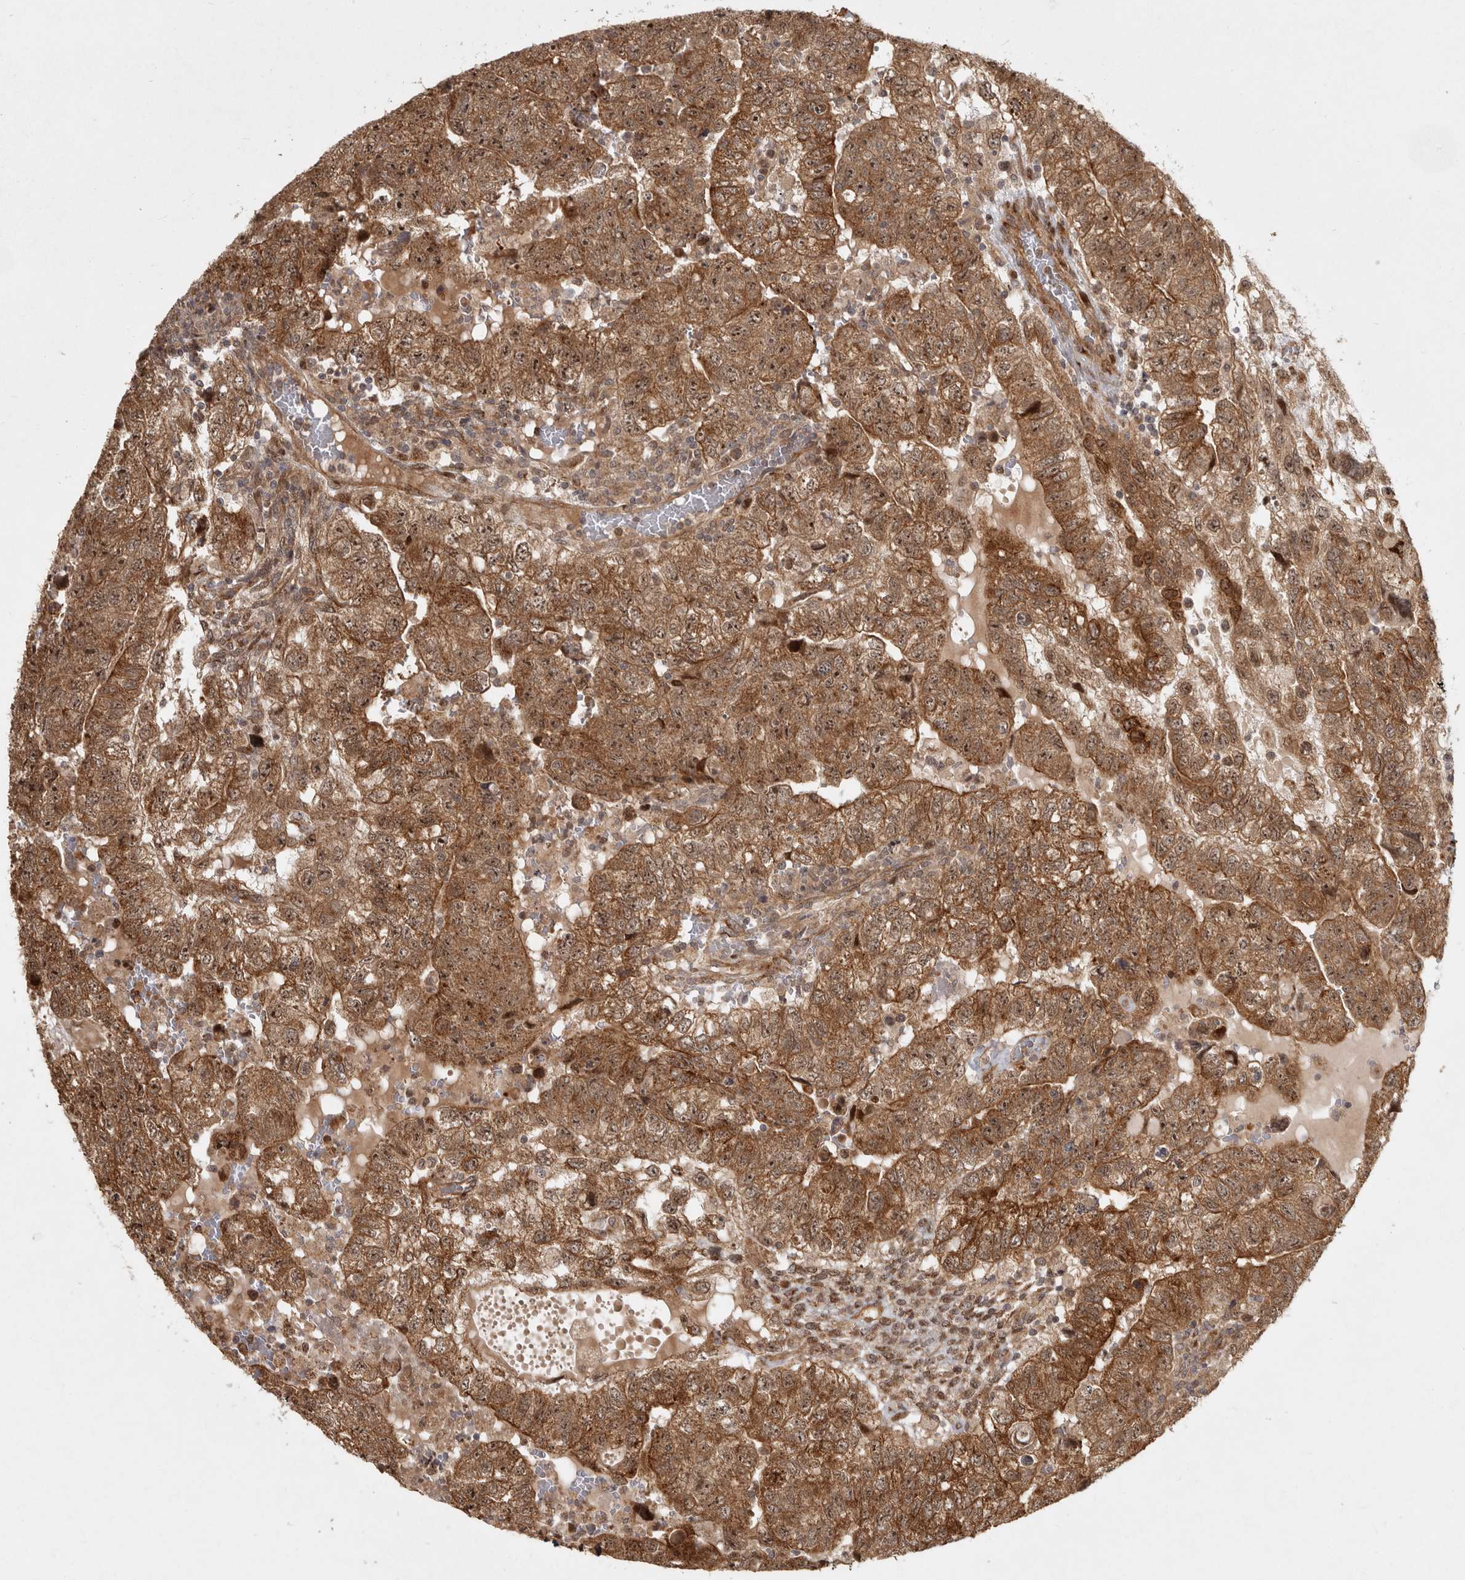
{"staining": {"intensity": "moderate", "quantity": ">75%", "location": "cytoplasmic/membranous,nuclear"}, "tissue": "testis cancer", "cell_type": "Tumor cells", "image_type": "cancer", "snomed": [{"axis": "morphology", "description": "Carcinoma, Embryonal, NOS"}, {"axis": "topography", "description": "Testis"}], "caption": "Immunohistochemical staining of human testis cancer demonstrates medium levels of moderate cytoplasmic/membranous and nuclear staining in approximately >75% of tumor cells.", "gene": "CAMSAP2", "patient": {"sex": "male", "age": 36}}